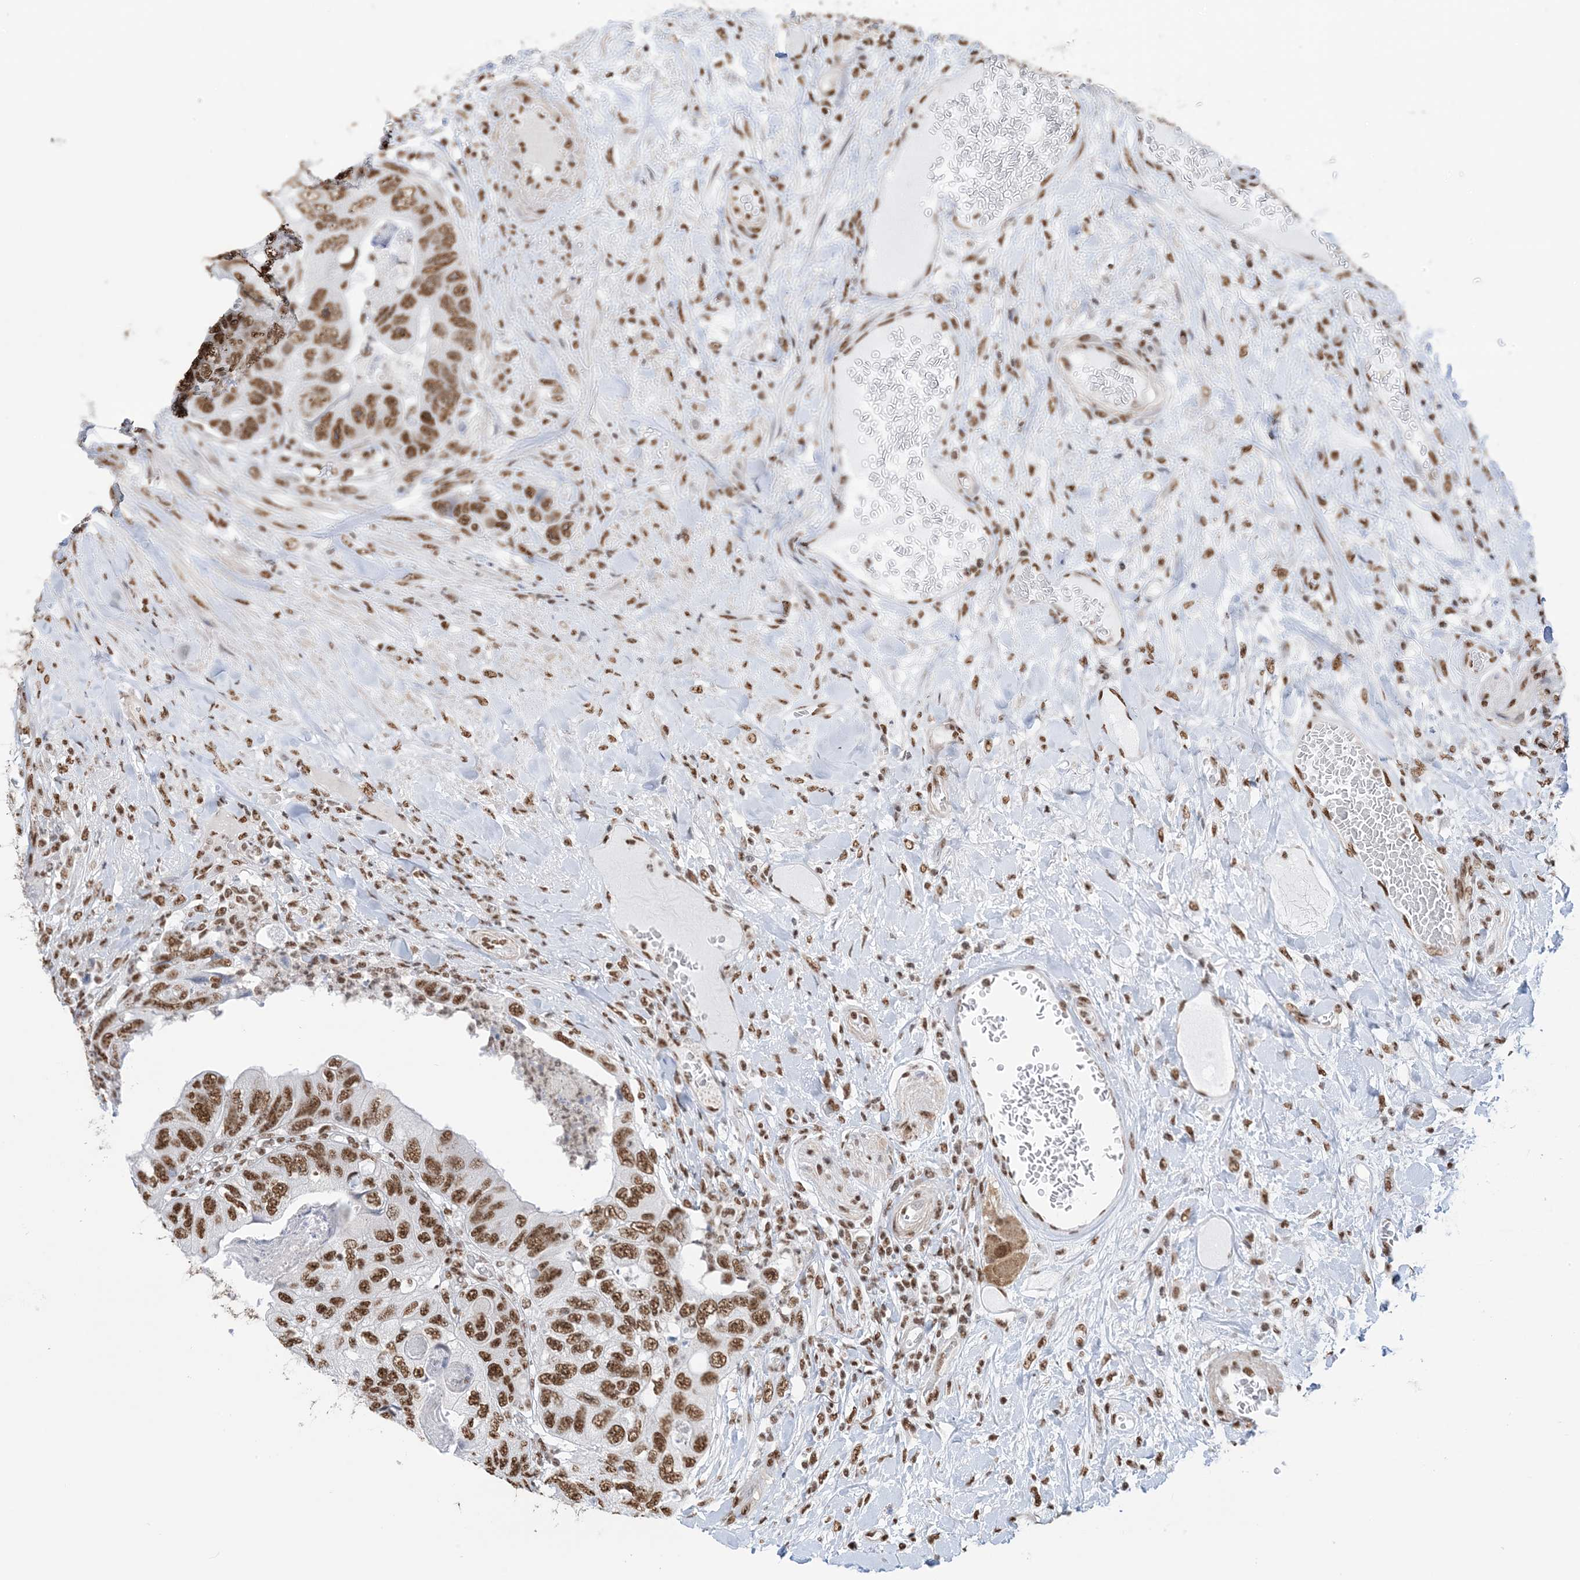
{"staining": {"intensity": "strong", "quantity": ">75%", "location": "nuclear"}, "tissue": "colorectal cancer", "cell_type": "Tumor cells", "image_type": "cancer", "snomed": [{"axis": "morphology", "description": "Adenocarcinoma, NOS"}, {"axis": "topography", "description": "Rectum"}], "caption": "Colorectal adenocarcinoma was stained to show a protein in brown. There is high levels of strong nuclear staining in approximately >75% of tumor cells. (brown staining indicates protein expression, while blue staining denotes nuclei).", "gene": "ZNF792", "patient": {"sex": "male", "age": 63}}